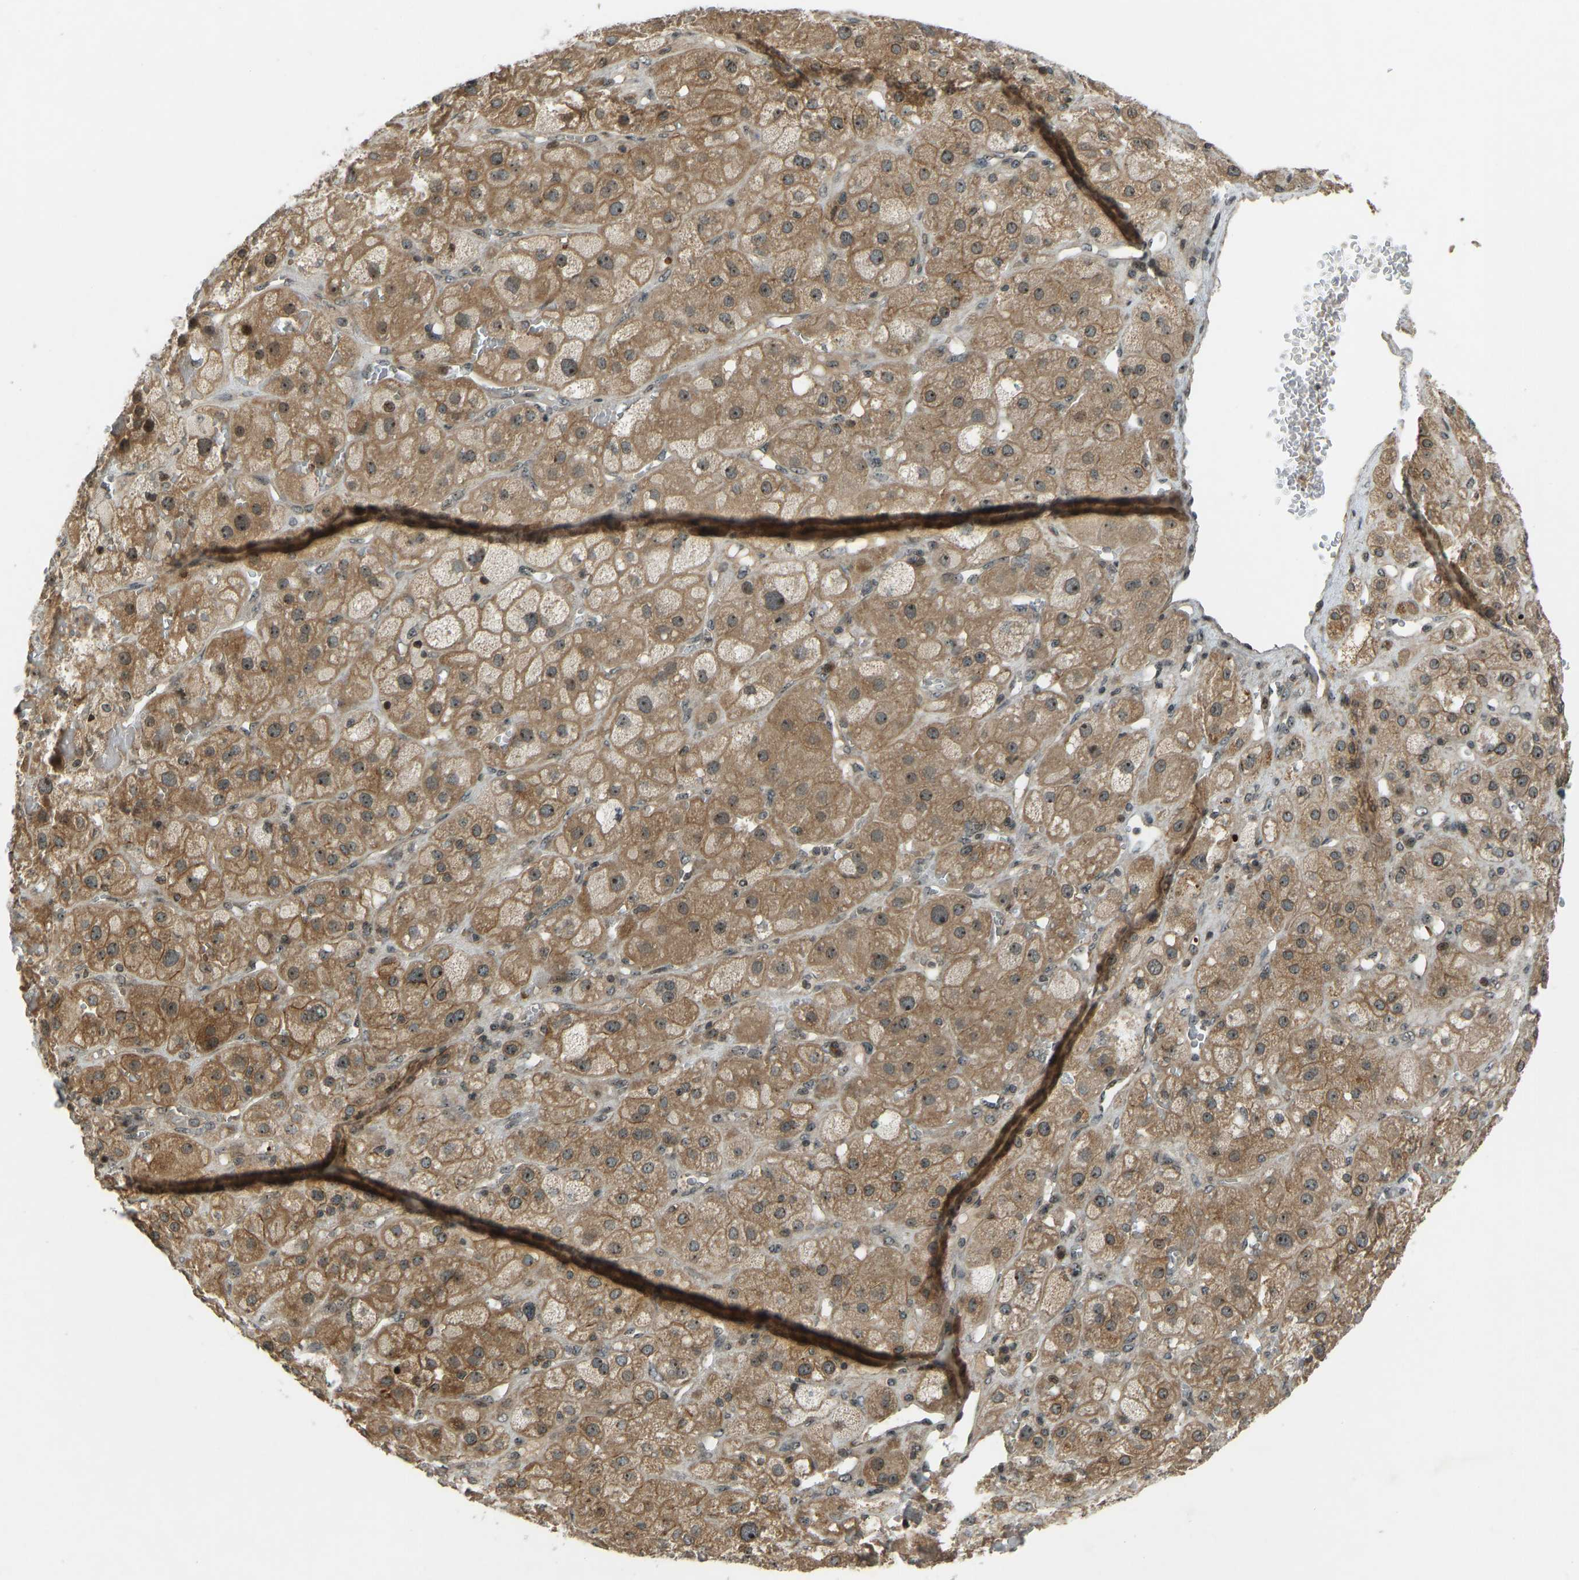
{"staining": {"intensity": "moderate", "quantity": ">75%", "location": "cytoplasmic/membranous,nuclear"}, "tissue": "adrenal gland", "cell_type": "Glandular cells", "image_type": "normal", "snomed": [{"axis": "morphology", "description": "Normal tissue, NOS"}, {"axis": "topography", "description": "Adrenal gland"}], "caption": "IHC histopathology image of benign adrenal gland stained for a protein (brown), which shows medium levels of moderate cytoplasmic/membranous,nuclear expression in about >75% of glandular cells.", "gene": "SVOPL", "patient": {"sex": "female", "age": 47}}